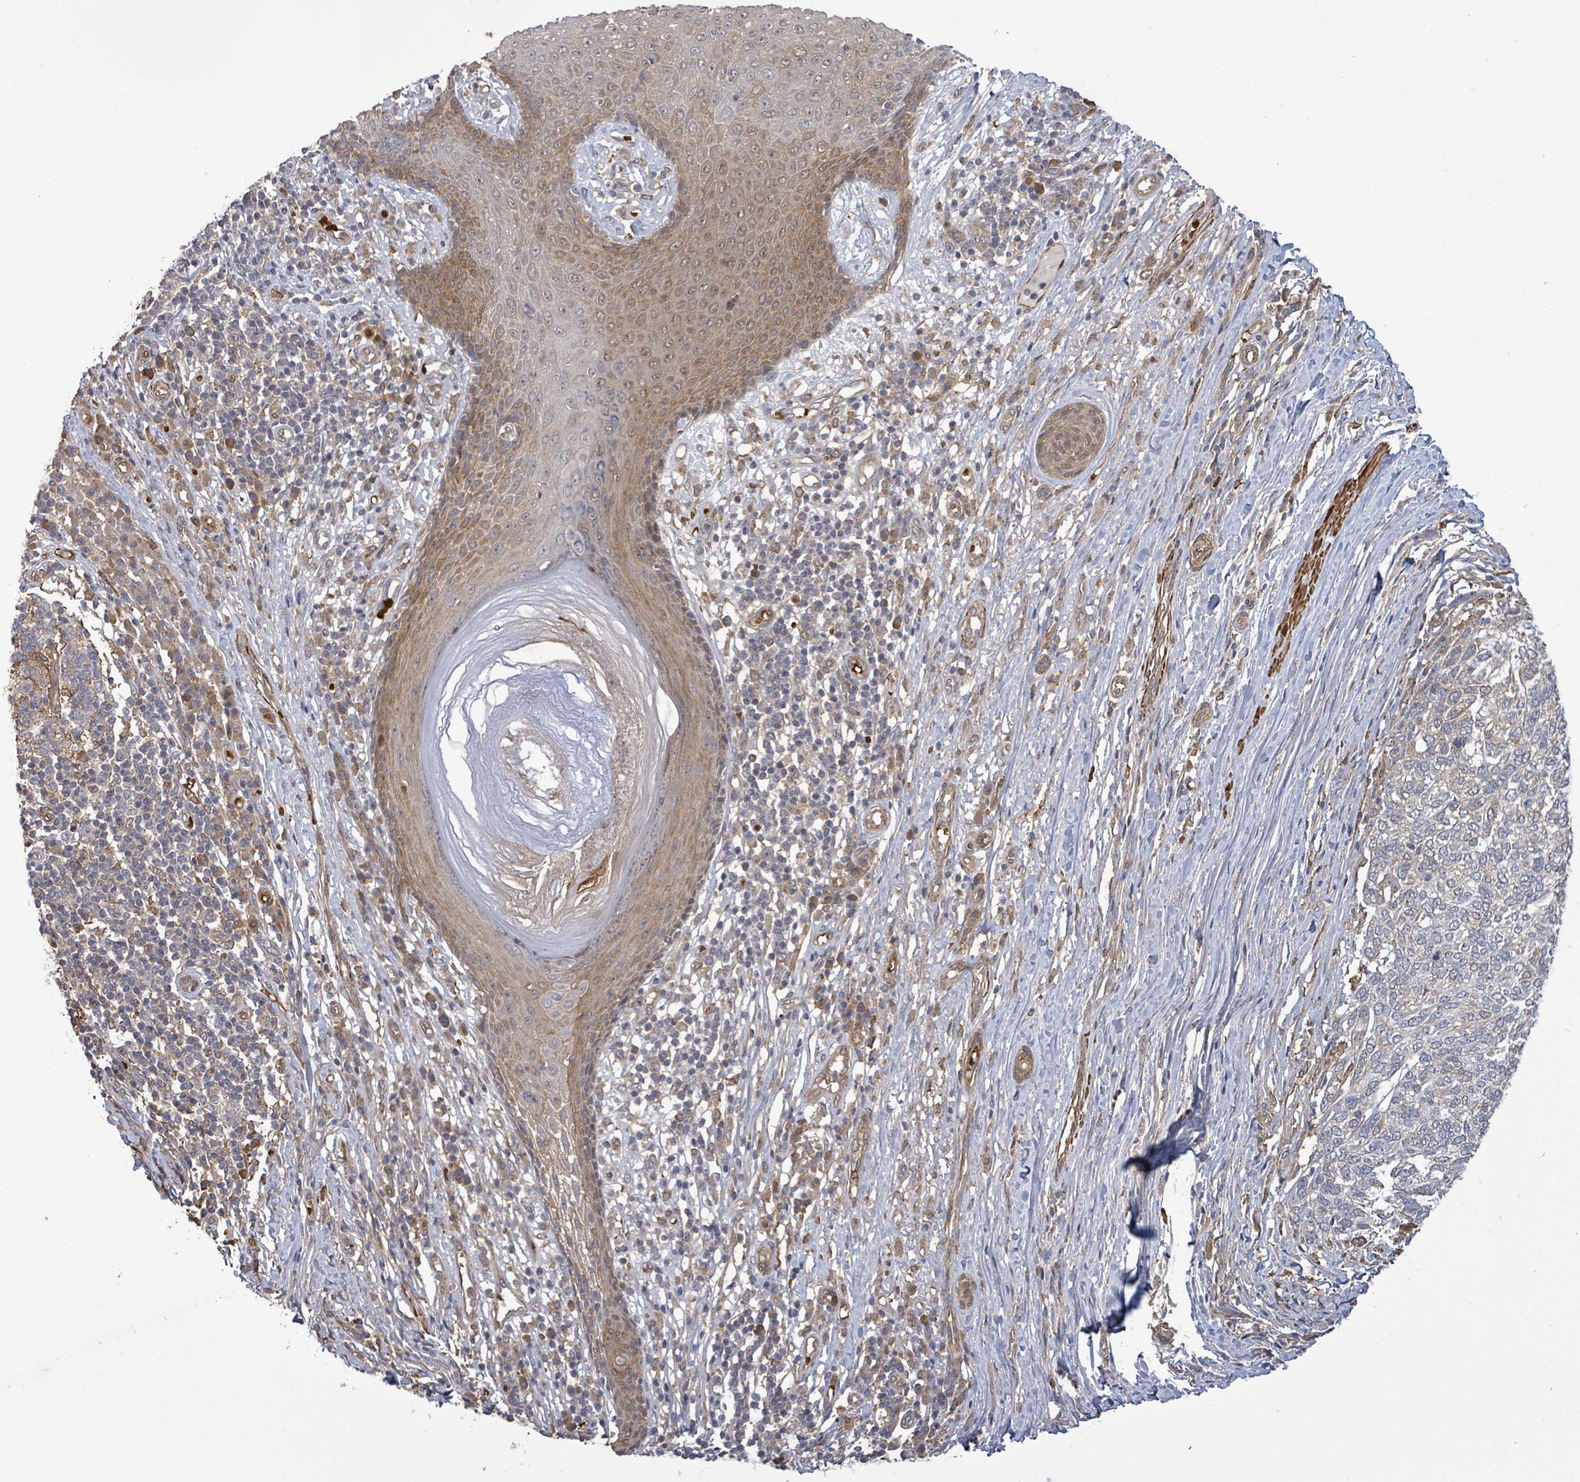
{"staining": {"intensity": "negative", "quantity": "none", "location": "none"}, "tissue": "skin cancer", "cell_type": "Tumor cells", "image_type": "cancer", "snomed": [{"axis": "morphology", "description": "Basal cell carcinoma"}, {"axis": "topography", "description": "Skin"}], "caption": "The immunohistochemistry image has no significant positivity in tumor cells of skin cancer (basal cell carcinoma) tissue. (Brightfield microscopy of DAB (3,3'-diaminobenzidine) immunohistochemistry at high magnification).", "gene": "MAP3K6", "patient": {"sex": "female", "age": 65}}